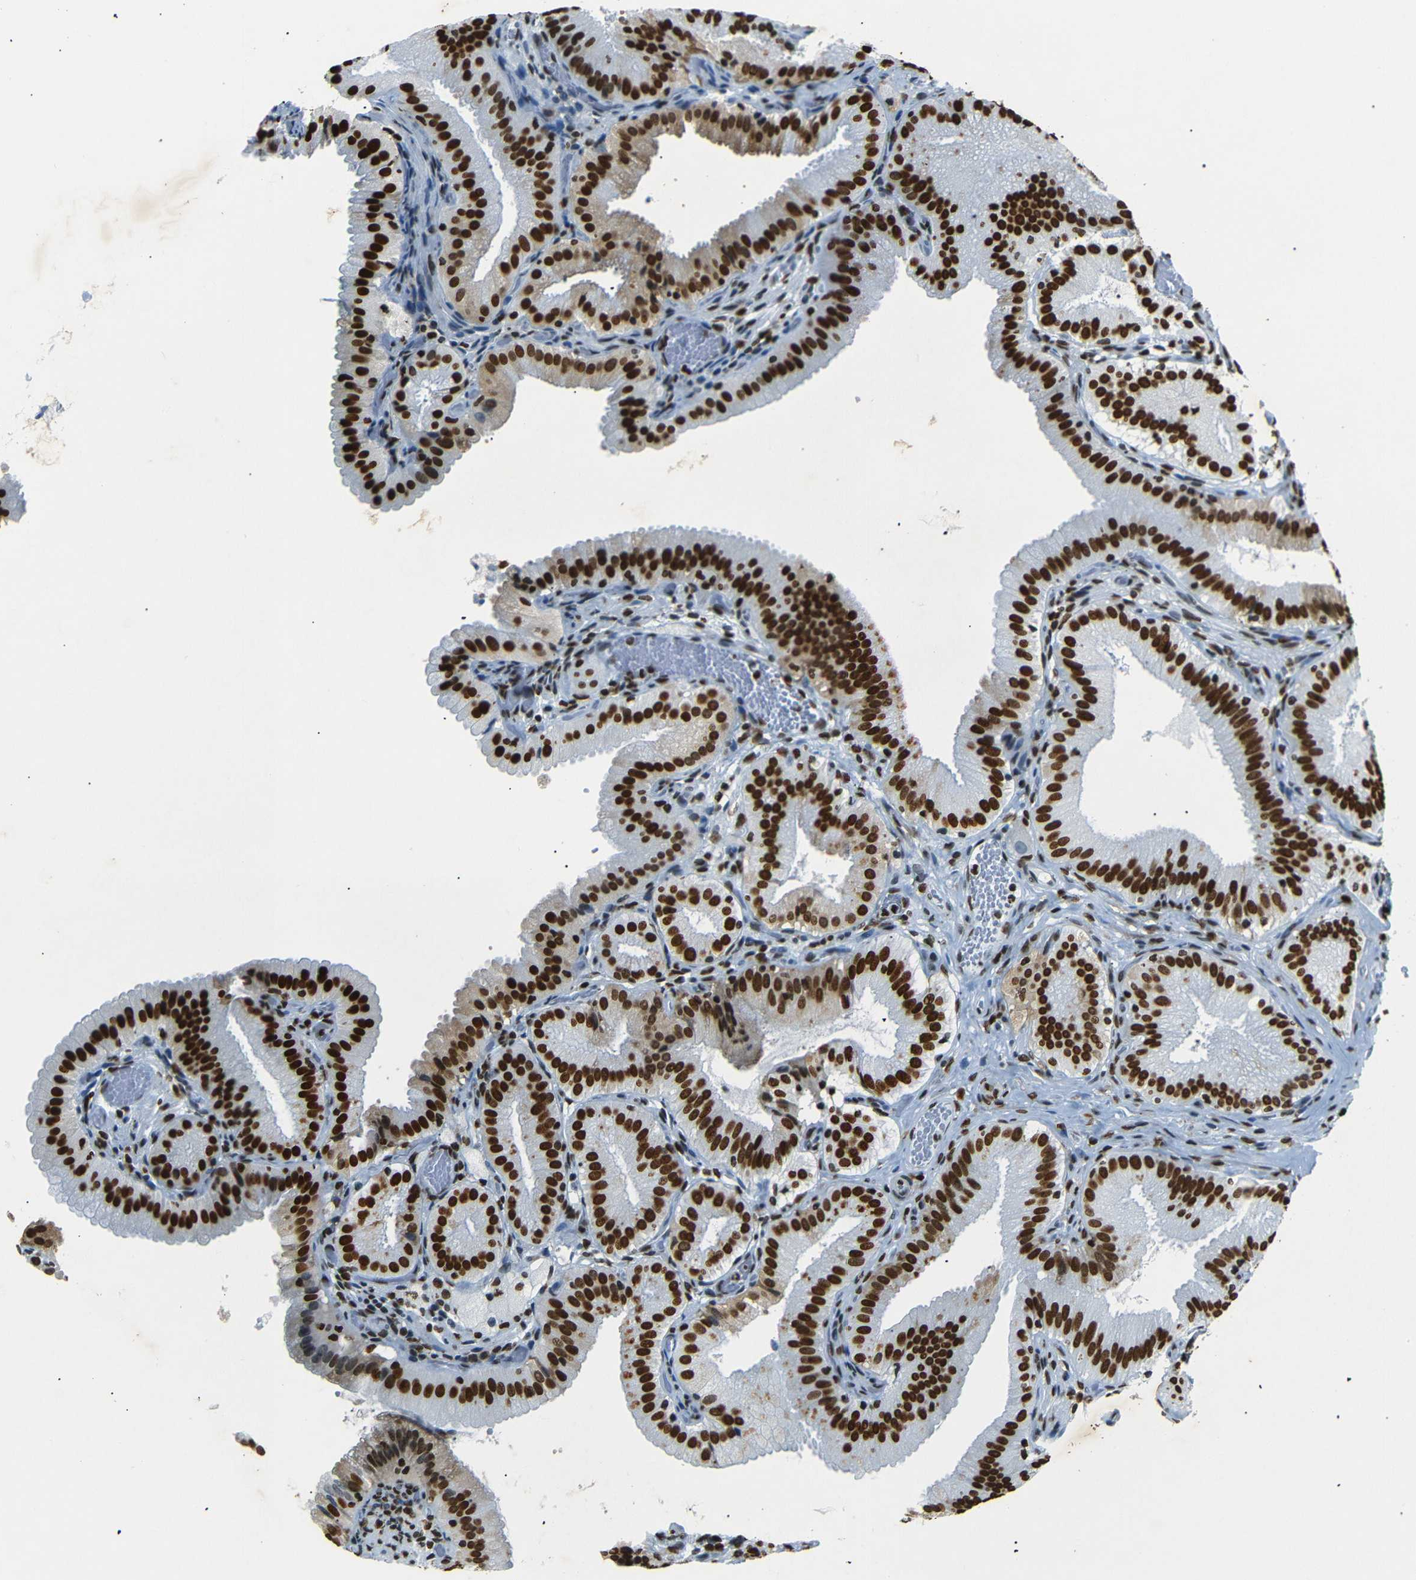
{"staining": {"intensity": "strong", "quantity": ">75%", "location": "nuclear"}, "tissue": "gallbladder", "cell_type": "Glandular cells", "image_type": "normal", "snomed": [{"axis": "morphology", "description": "Normal tissue, NOS"}, {"axis": "topography", "description": "Gallbladder"}], "caption": "Brown immunohistochemical staining in normal human gallbladder shows strong nuclear positivity in about >75% of glandular cells. The staining was performed using DAB, with brown indicating positive protein expression. Nuclei are stained blue with hematoxylin.", "gene": "HMGN1", "patient": {"sex": "male", "age": 54}}